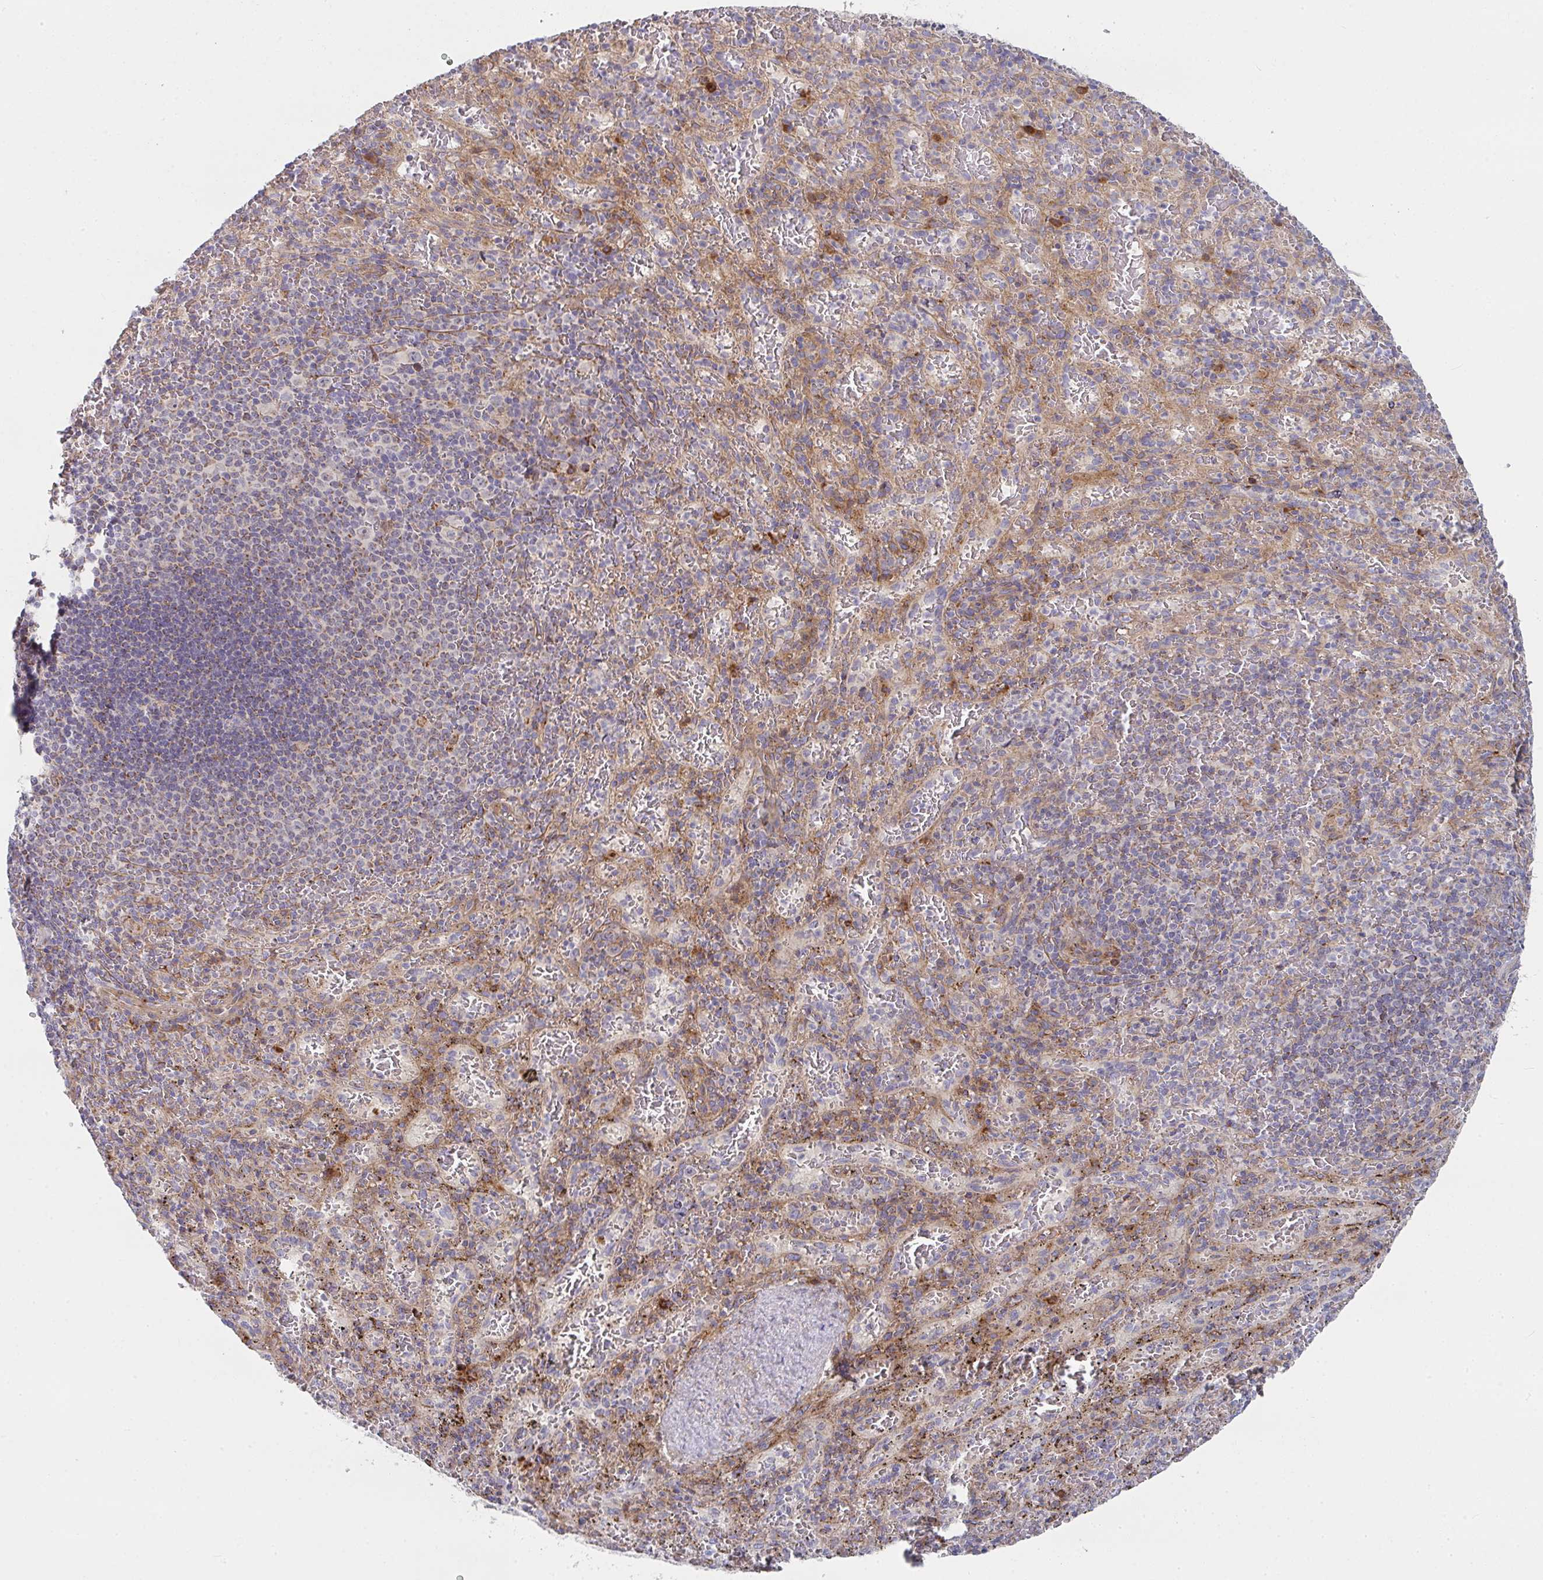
{"staining": {"intensity": "moderate", "quantity": "<25%", "location": "cytoplasmic/membranous"}, "tissue": "spleen", "cell_type": "Cells in red pulp", "image_type": "normal", "snomed": [{"axis": "morphology", "description": "Normal tissue, NOS"}, {"axis": "topography", "description": "Spleen"}], "caption": "IHC micrograph of normal spleen: spleen stained using immunohistochemistry shows low levels of moderate protein expression localized specifically in the cytoplasmic/membranous of cells in red pulp, appearing as a cytoplasmic/membranous brown color.", "gene": "RHEBL1", "patient": {"sex": "male", "age": 57}}